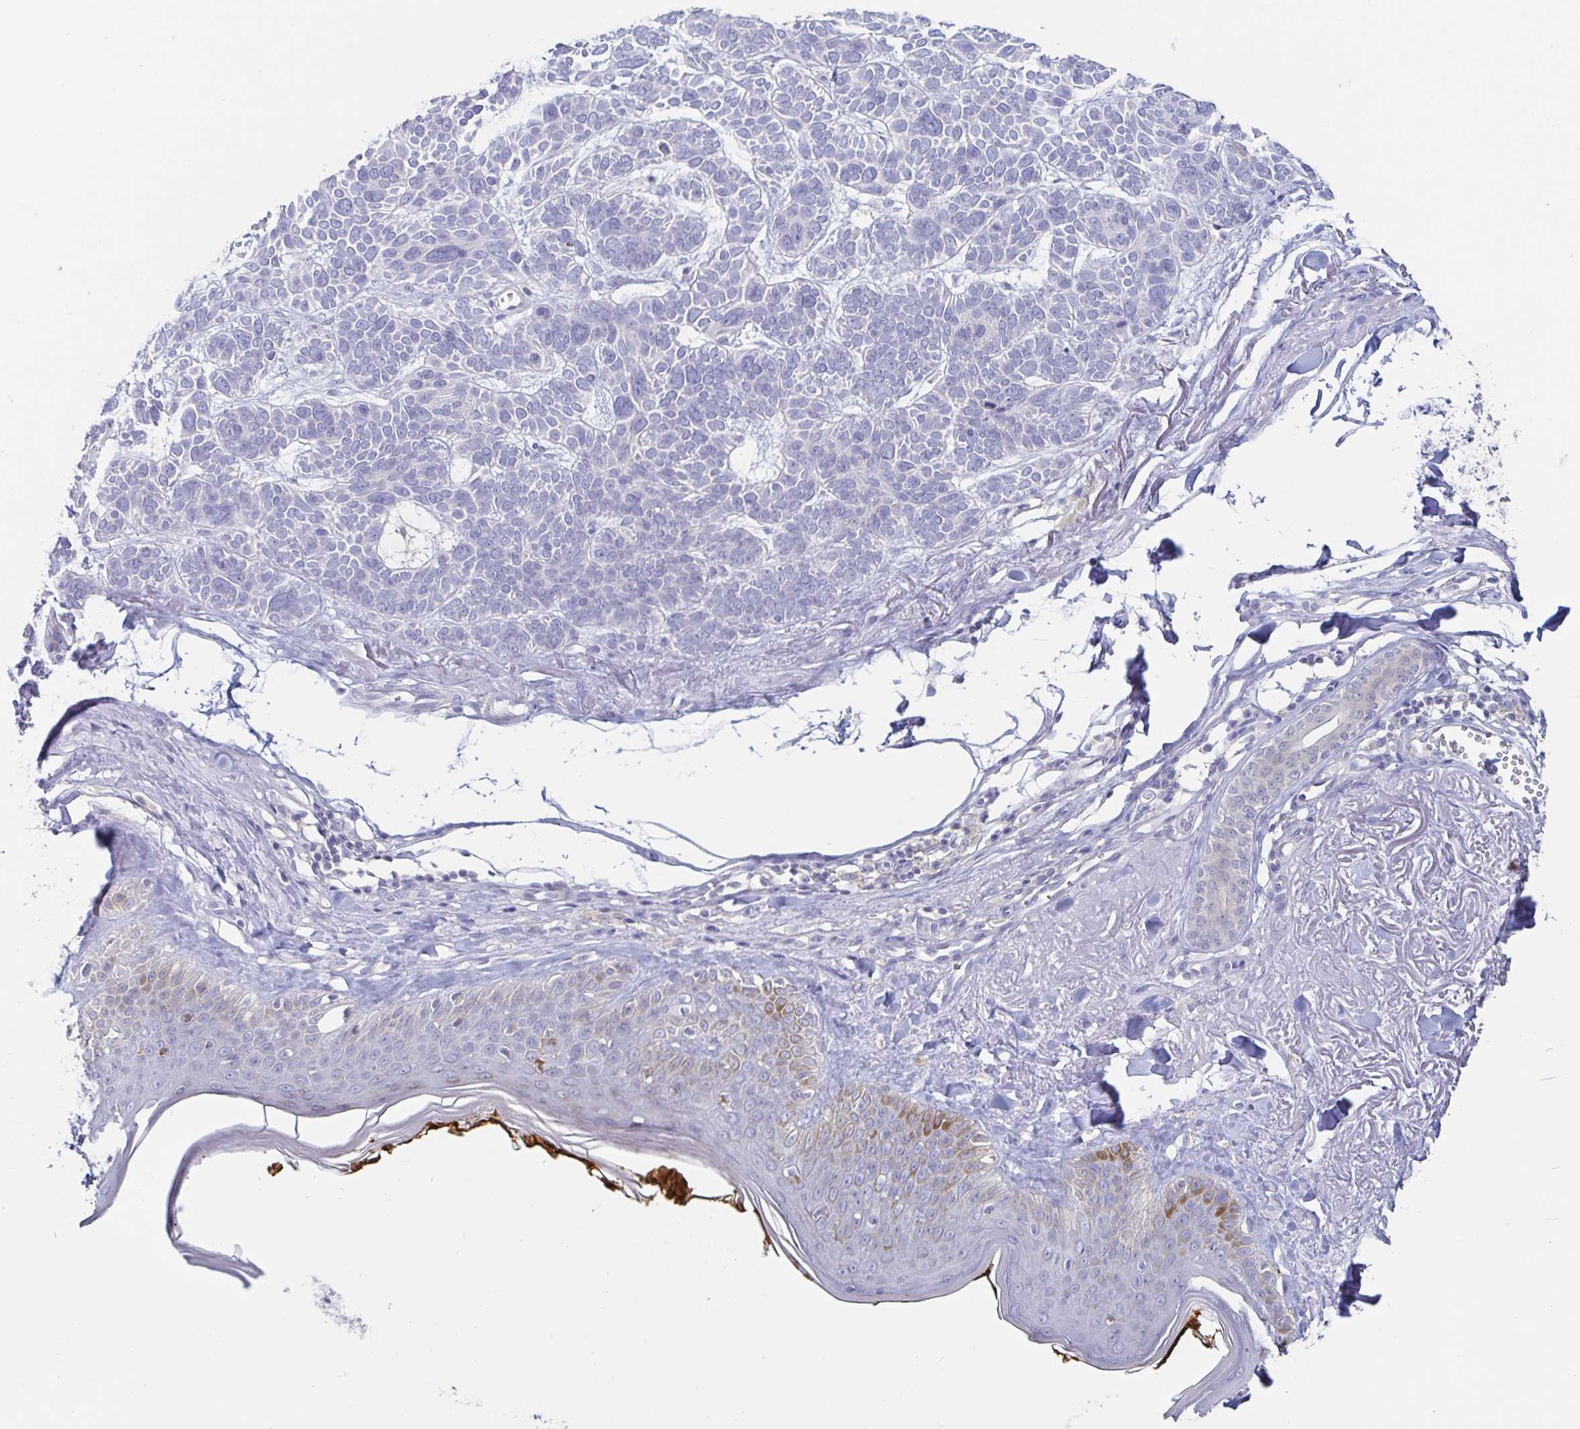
{"staining": {"intensity": "negative", "quantity": "none", "location": "none"}, "tissue": "skin cancer", "cell_type": "Tumor cells", "image_type": "cancer", "snomed": [{"axis": "morphology", "description": "Basal cell carcinoma"}, {"axis": "morphology", "description": "BCC, low aggressive"}, {"axis": "topography", "description": "Skin"}, {"axis": "topography", "description": "Skin of face"}], "caption": "There is no significant staining in tumor cells of bcc,  low aggressive (skin). (Immunohistochemistry, brightfield microscopy, high magnification).", "gene": "SPPL3", "patient": {"sex": "male", "age": 73}}